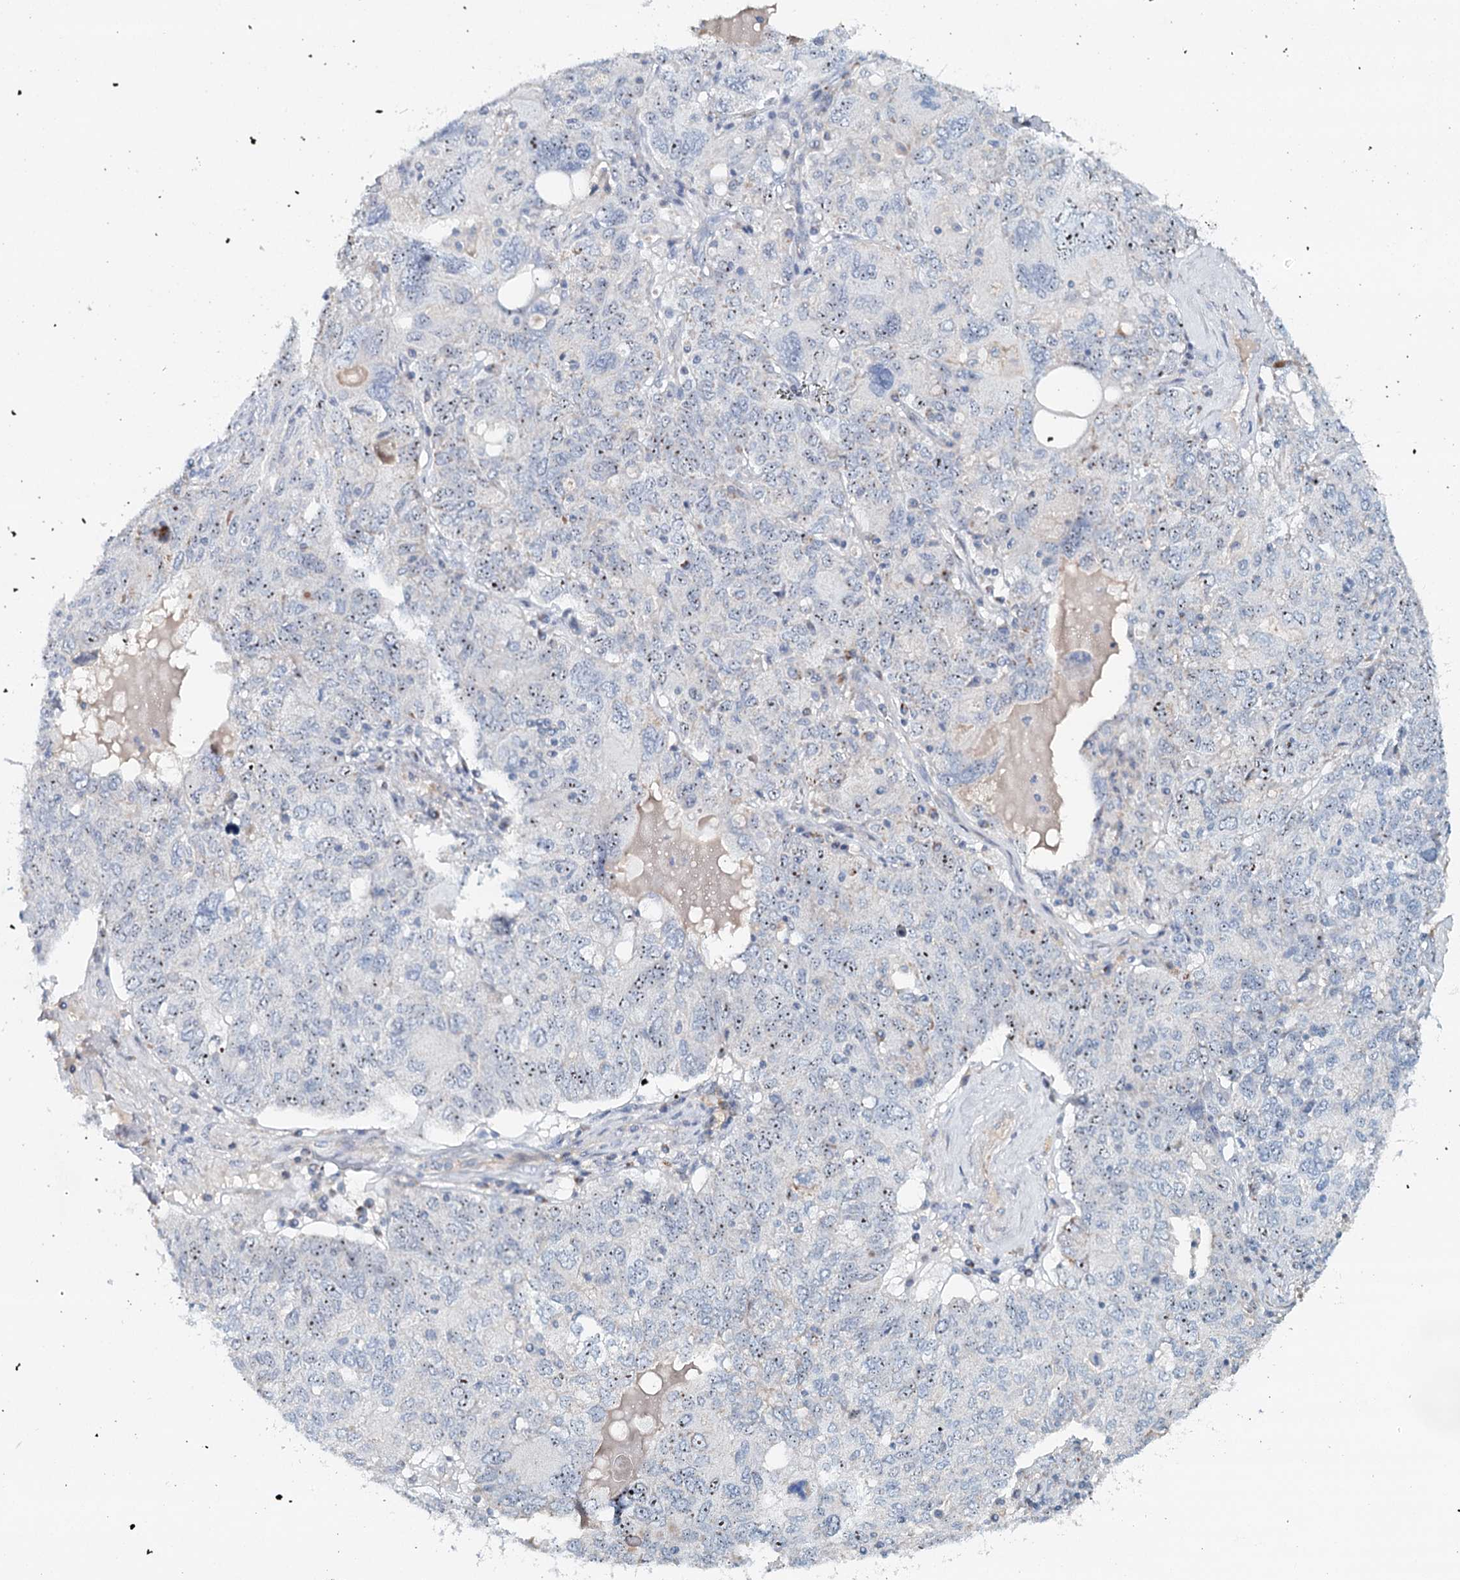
{"staining": {"intensity": "weak", "quantity": "<25%", "location": "nuclear"}, "tissue": "ovarian cancer", "cell_type": "Tumor cells", "image_type": "cancer", "snomed": [{"axis": "morphology", "description": "Carcinoma, endometroid"}, {"axis": "topography", "description": "Ovary"}], "caption": "Image shows no protein staining in tumor cells of ovarian cancer (endometroid carcinoma) tissue.", "gene": "RBM43", "patient": {"sex": "female", "age": 62}}